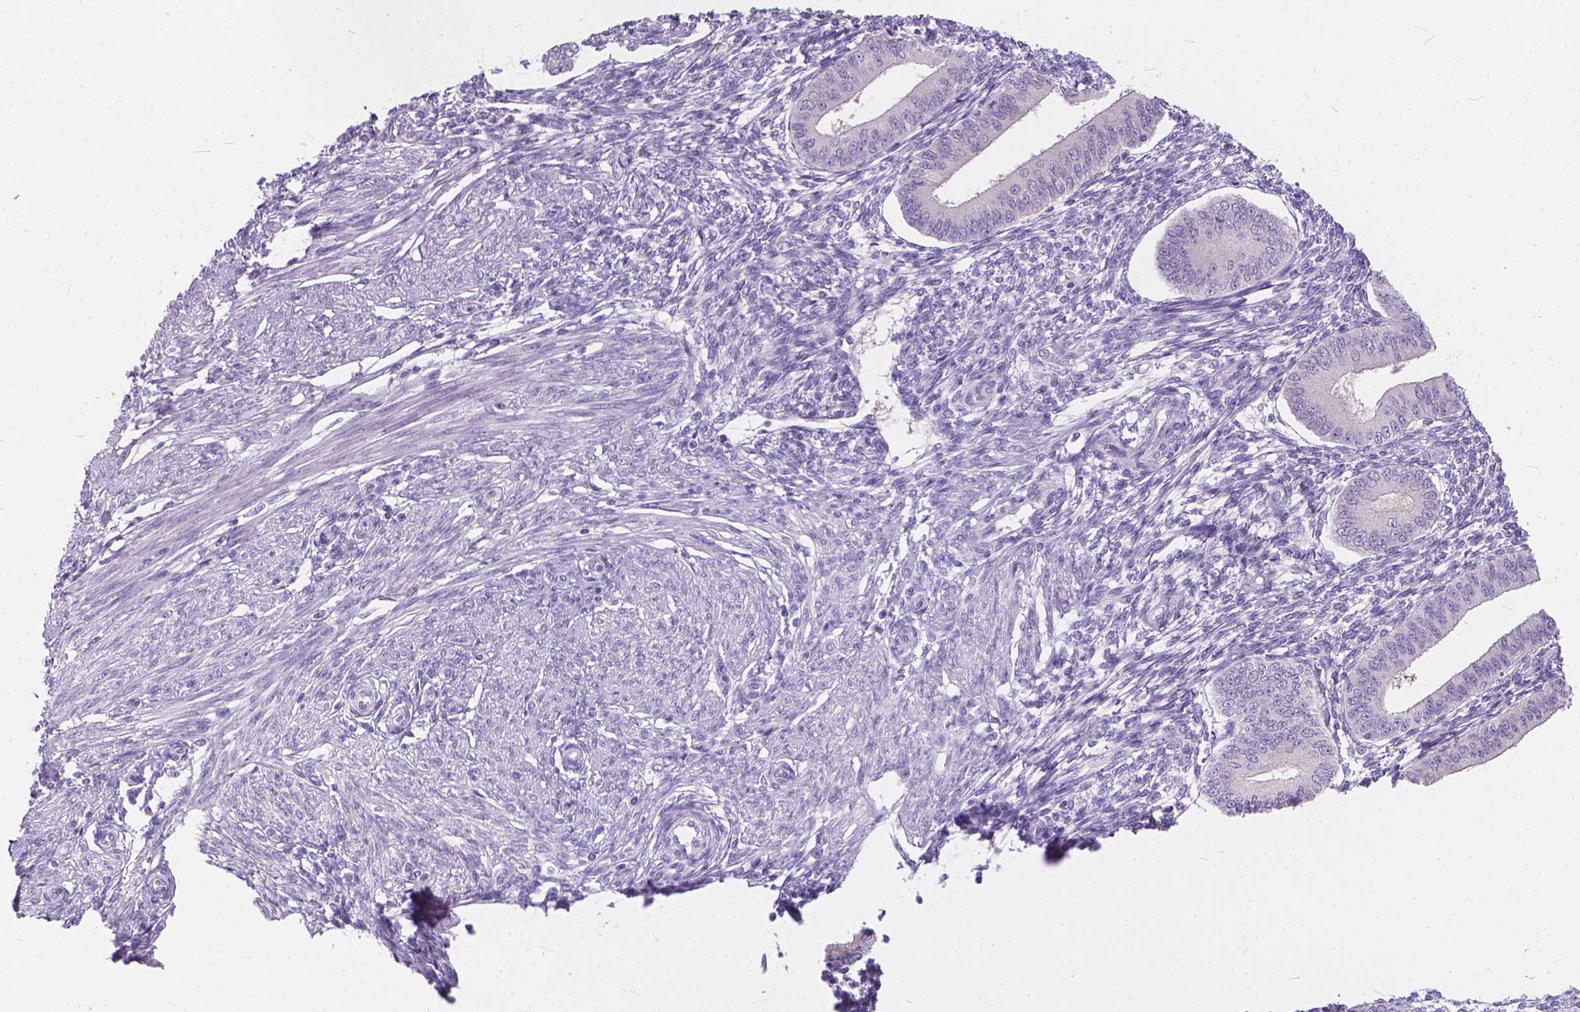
{"staining": {"intensity": "negative", "quantity": "none", "location": "none"}, "tissue": "endometrium", "cell_type": "Cells in endometrial stroma", "image_type": "normal", "snomed": [{"axis": "morphology", "description": "Normal tissue, NOS"}, {"axis": "topography", "description": "Endometrium"}], "caption": "This is a micrograph of immunohistochemistry staining of normal endometrium, which shows no positivity in cells in endometrial stroma. Brightfield microscopy of immunohistochemistry stained with DAB (3,3'-diaminobenzidine) (brown) and hematoxylin (blue), captured at high magnification.", "gene": "PEX11G", "patient": {"sex": "female", "age": 42}}